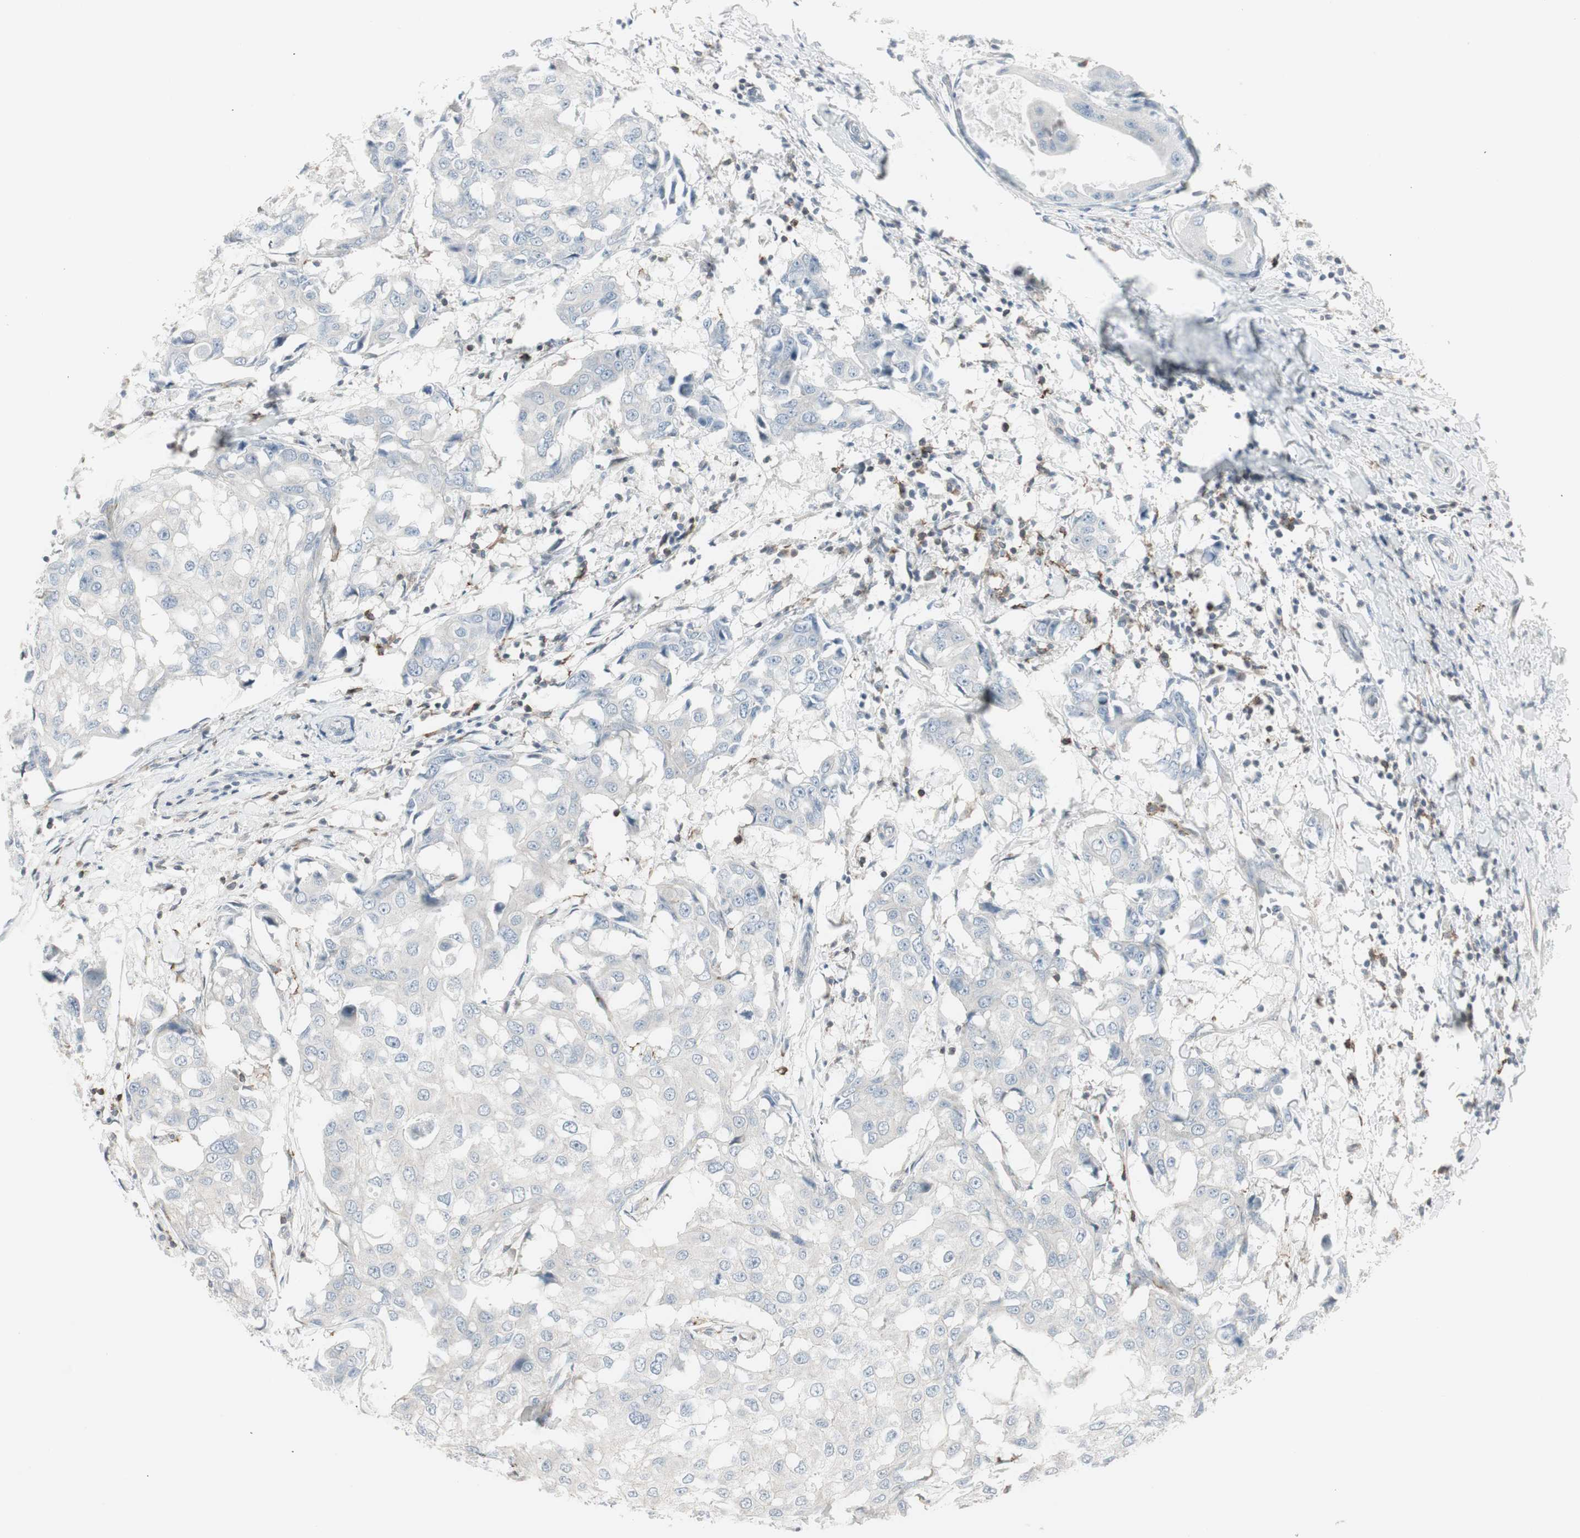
{"staining": {"intensity": "negative", "quantity": "none", "location": "none"}, "tissue": "breast cancer", "cell_type": "Tumor cells", "image_type": "cancer", "snomed": [{"axis": "morphology", "description": "Duct carcinoma"}, {"axis": "topography", "description": "Breast"}], "caption": "Tumor cells are negative for protein expression in human breast infiltrating ductal carcinoma.", "gene": "MAP4K4", "patient": {"sex": "female", "age": 27}}